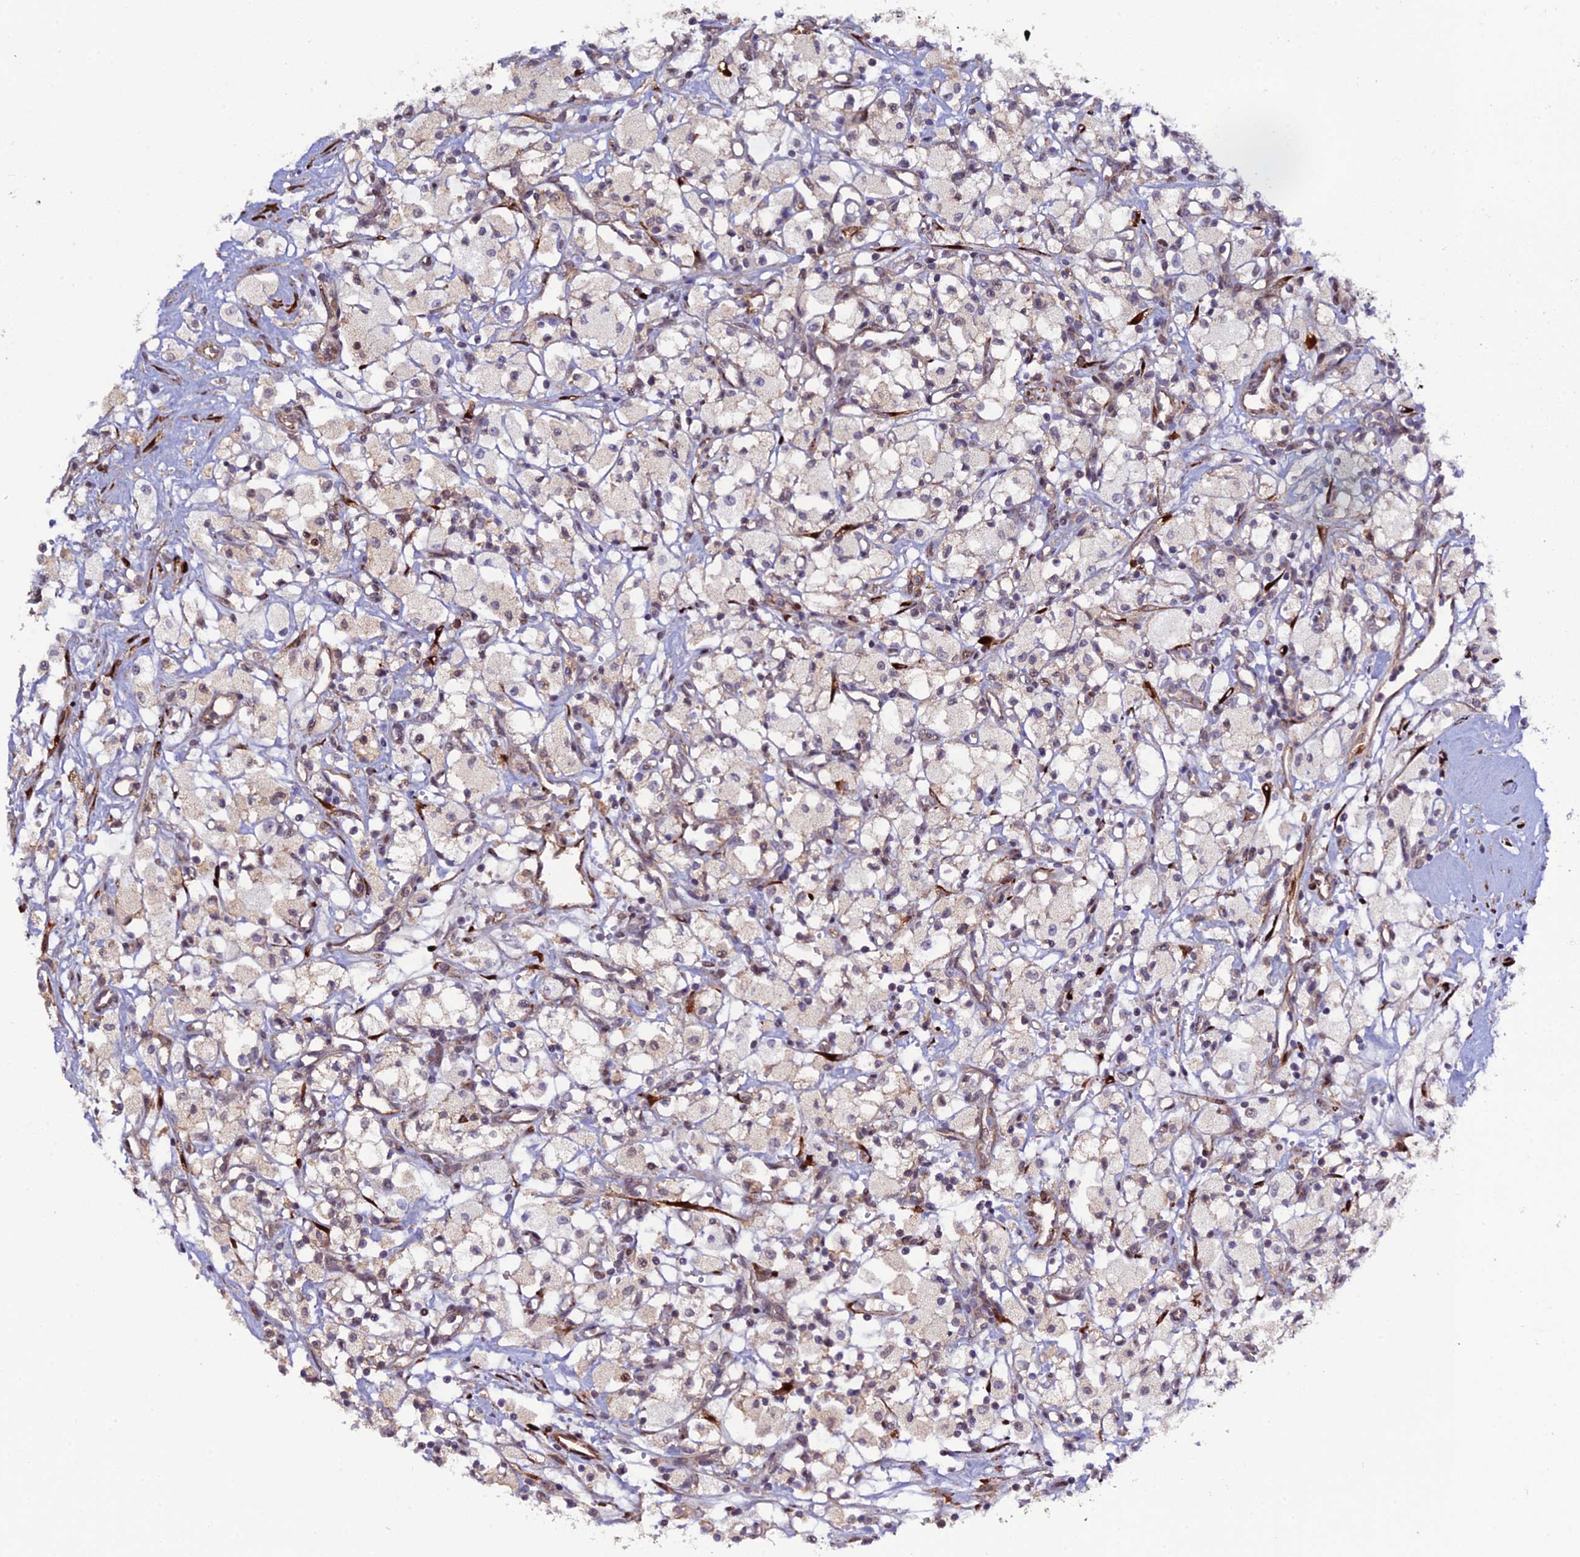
{"staining": {"intensity": "negative", "quantity": "none", "location": "none"}, "tissue": "renal cancer", "cell_type": "Tumor cells", "image_type": "cancer", "snomed": [{"axis": "morphology", "description": "Adenocarcinoma, NOS"}, {"axis": "topography", "description": "Kidney"}], "caption": "Tumor cells show no significant protein staining in adenocarcinoma (renal).", "gene": "P3H3", "patient": {"sex": "male", "age": 59}}